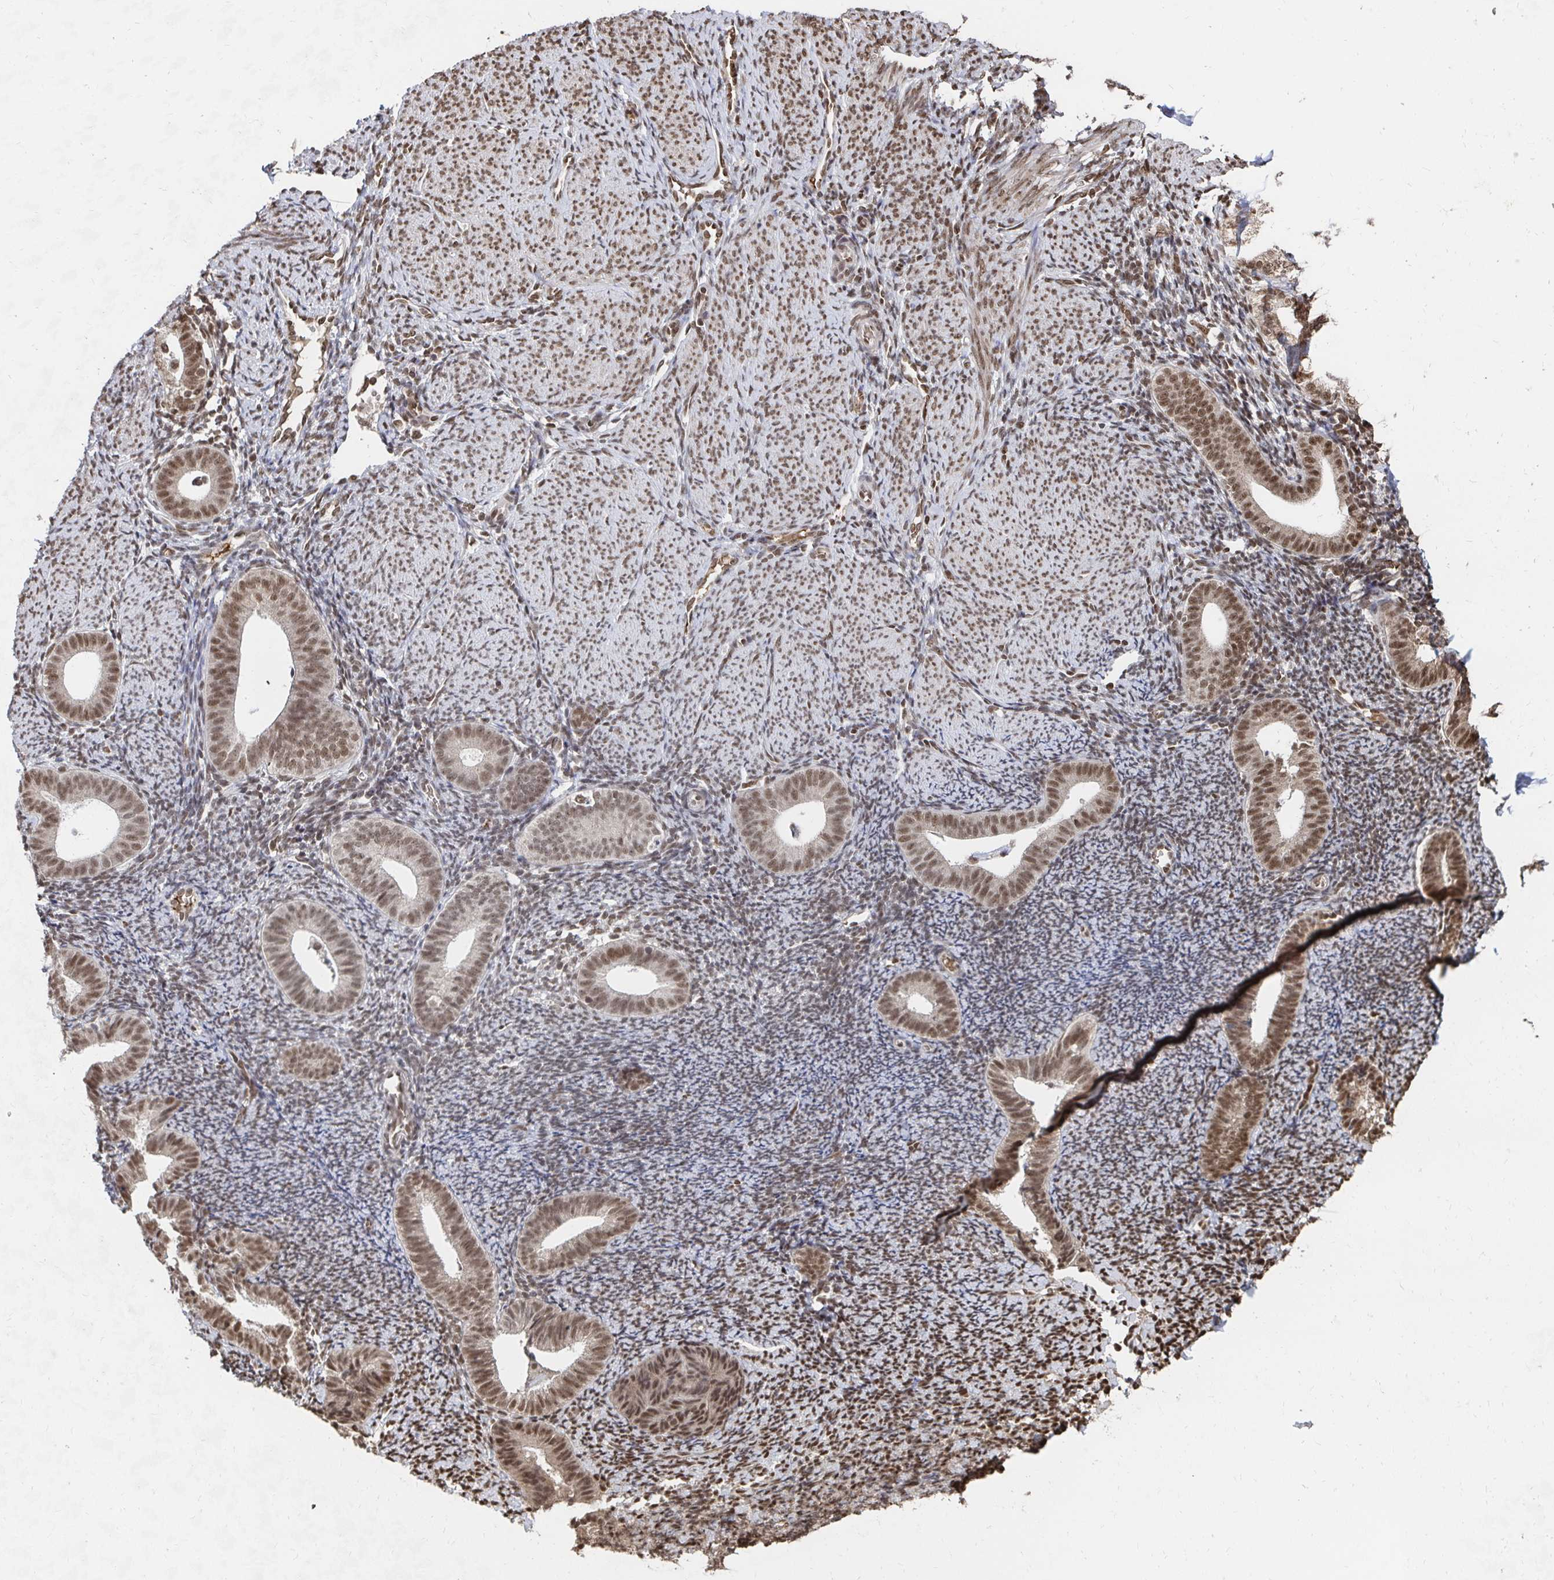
{"staining": {"intensity": "moderate", "quantity": "25%-75%", "location": "nuclear"}, "tissue": "endometrium", "cell_type": "Cells in endometrial stroma", "image_type": "normal", "snomed": [{"axis": "morphology", "description": "Normal tissue, NOS"}, {"axis": "topography", "description": "Endometrium"}], "caption": "Immunohistochemistry (IHC) of benign human endometrium shows medium levels of moderate nuclear staining in about 25%-75% of cells in endometrial stroma. The staining is performed using DAB brown chromogen to label protein expression. The nuclei are counter-stained blue using hematoxylin.", "gene": "GTF3C6", "patient": {"sex": "female", "age": 39}}